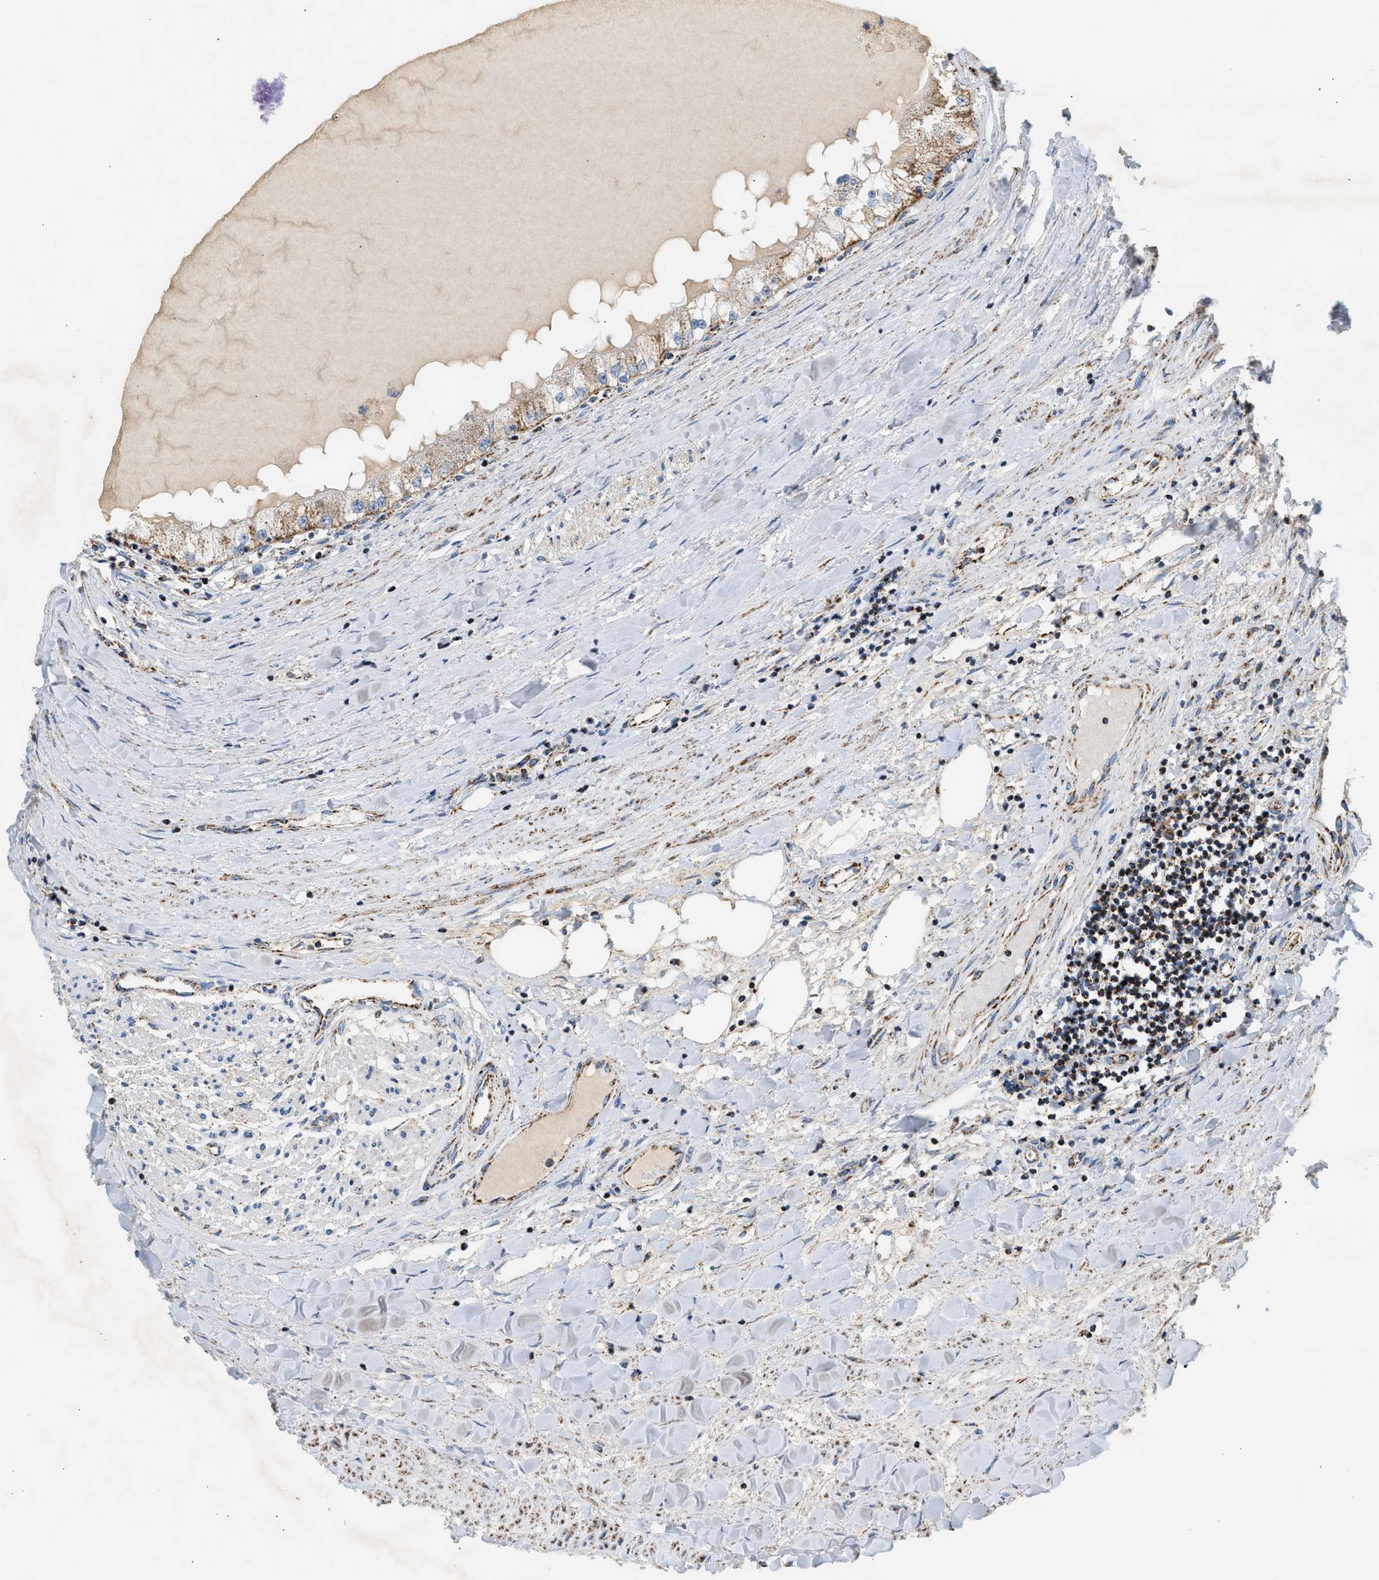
{"staining": {"intensity": "moderate", "quantity": ">75%", "location": "cytoplasmic/membranous"}, "tissue": "renal cancer", "cell_type": "Tumor cells", "image_type": "cancer", "snomed": [{"axis": "morphology", "description": "Adenocarcinoma, NOS"}, {"axis": "topography", "description": "Kidney"}], "caption": "Immunohistochemical staining of renal cancer reveals medium levels of moderate cytoplasmic/membranous expression in approximately >75% of tumor cells.", "gene": "OGDH", "patient": {"sex": "male", "age": 68}}